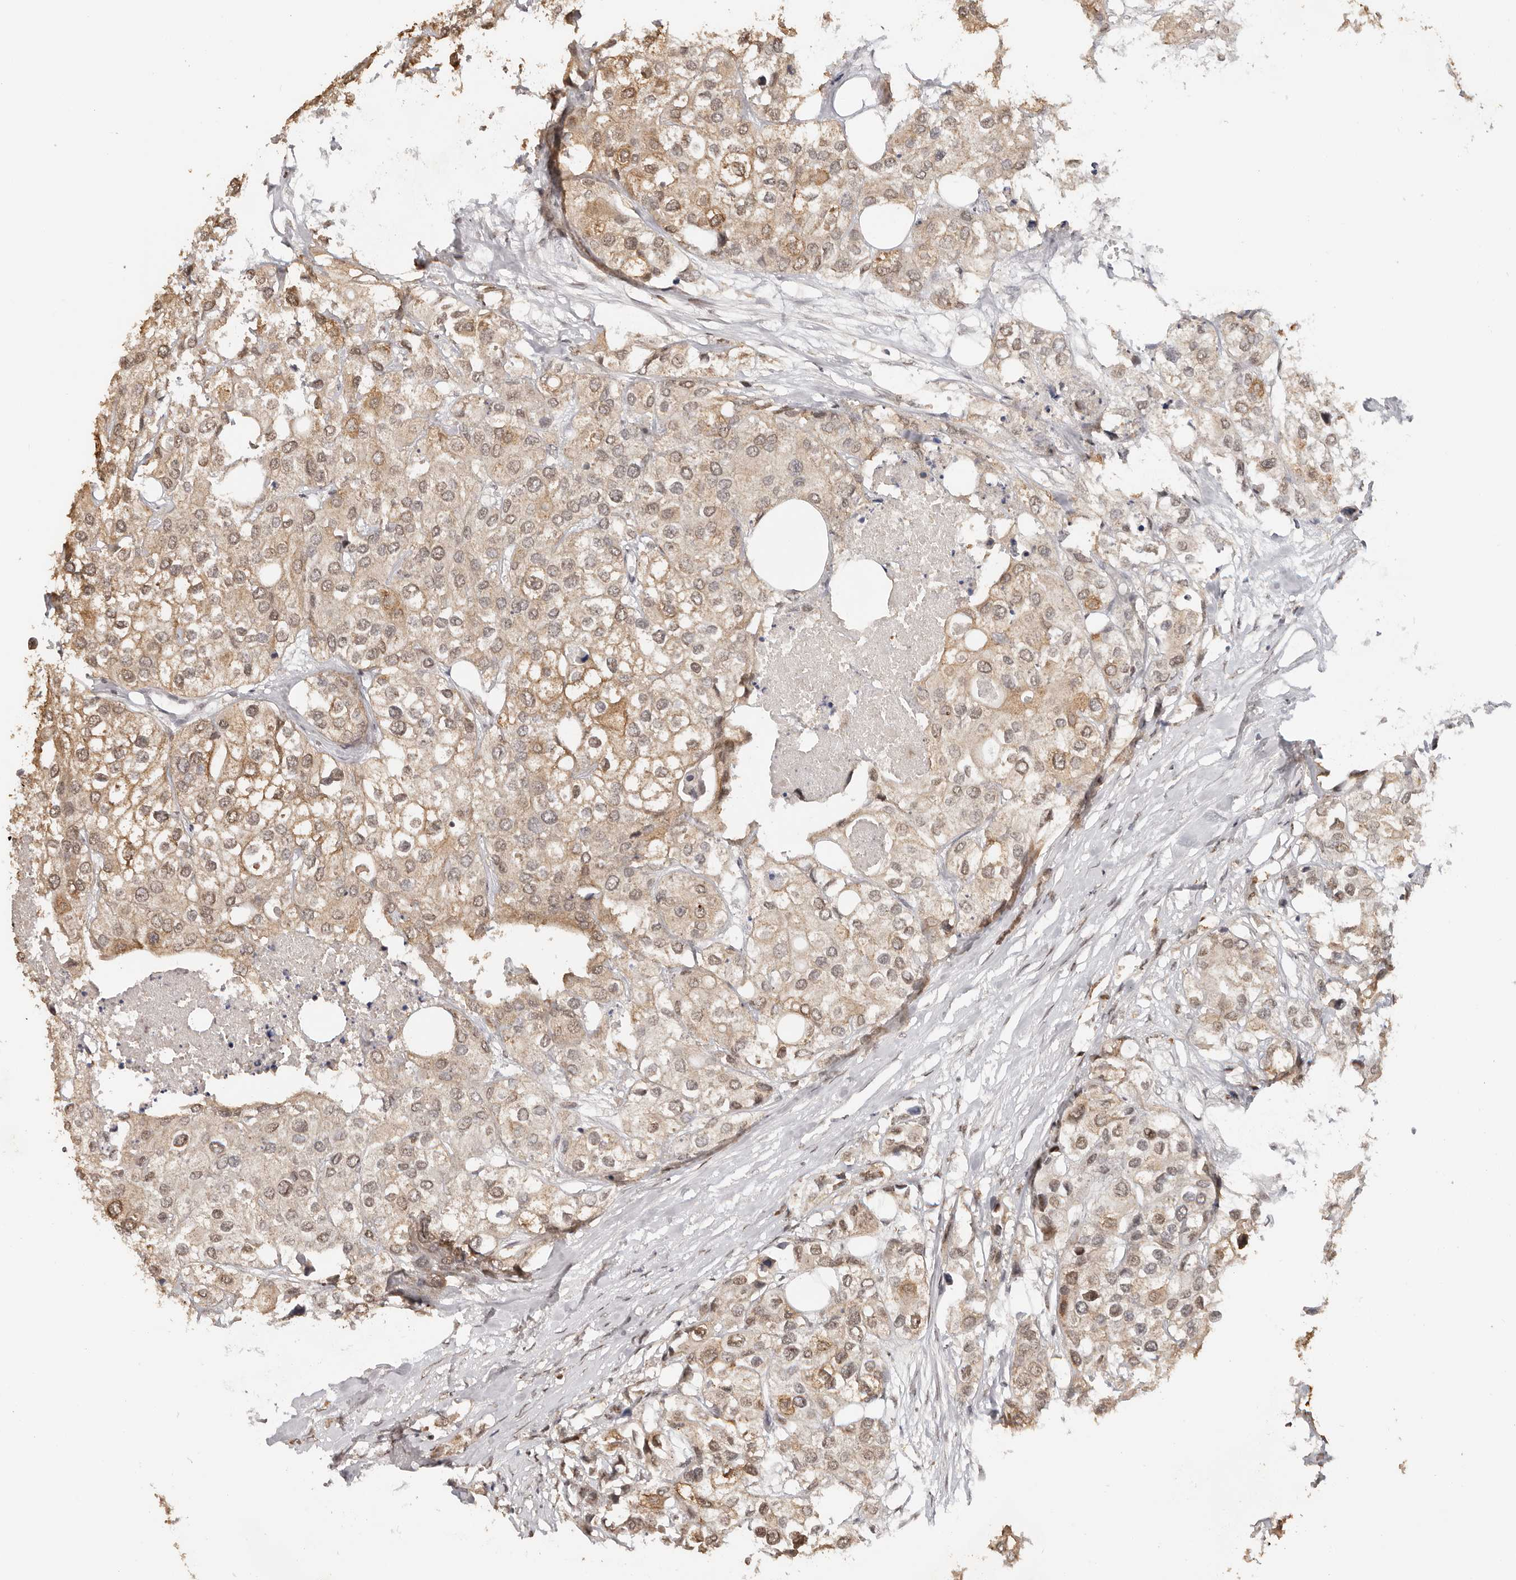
{"staining": {"intensity": "moderate", "quantity": ">75%", "location": "cytoplasmic/membranous,nuclear"}, "tissue": "urothelial cancer", "cell_type": "Tumor cells", "image_type": "cancer", "snomed": [{"axis": "morphology", "description": "Urothelial carcinoma, High grade"}, {"axis": "topography", "description": "Urinary bladder"}], "caption": "The image demonstrates staining of high-grade urothelial carcinoma, revealing moderate cytoplasmic/membranous and nuclear protein positivity (brown color) within tumor cells.", "gene": "SEC14L1", "patient": {"sex": "male", "age": 64}}